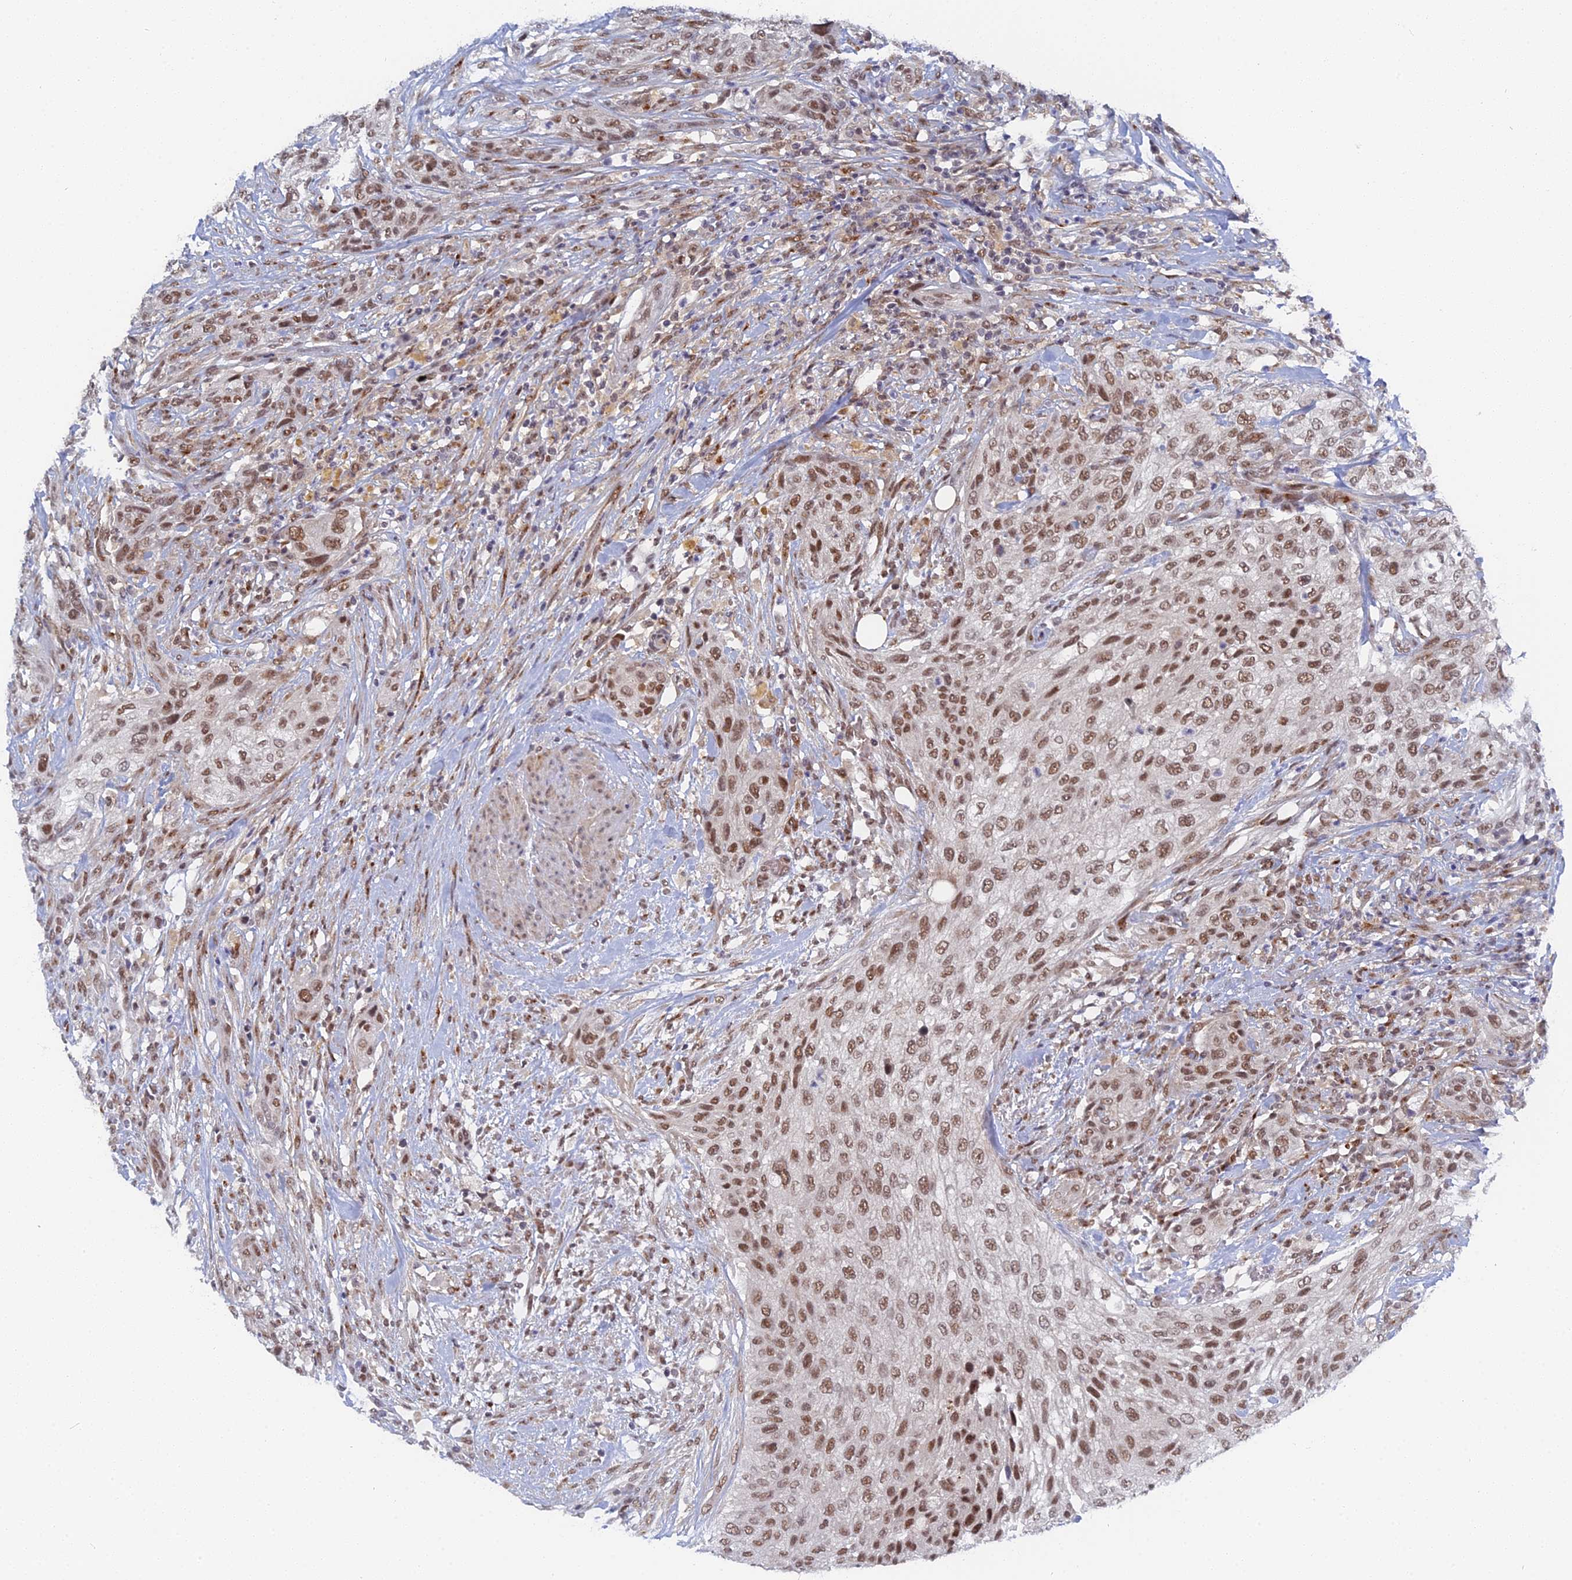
{"staining": {"intensity": "moderate", "quantity": ">75%", "location": "nuclear"}, "tissue": "urothelial cancer", "cell_type": "Tumor cells", "image_type": "cancer", "snomed": [{"axis": "morphology", "description": "Urothelial carcinoma, High grade"}, {"axis": "topography", "description": "Urinary bladder"}], "caption": "A high-resolution image shows immunohistochemistry (IHC) staining of urothelial cancer, which reveals moderate nuclear staining in approximately >75% of tumor cells.", "gene": "CCDC85A", "patient": {"sex": "male", "age": 35}}